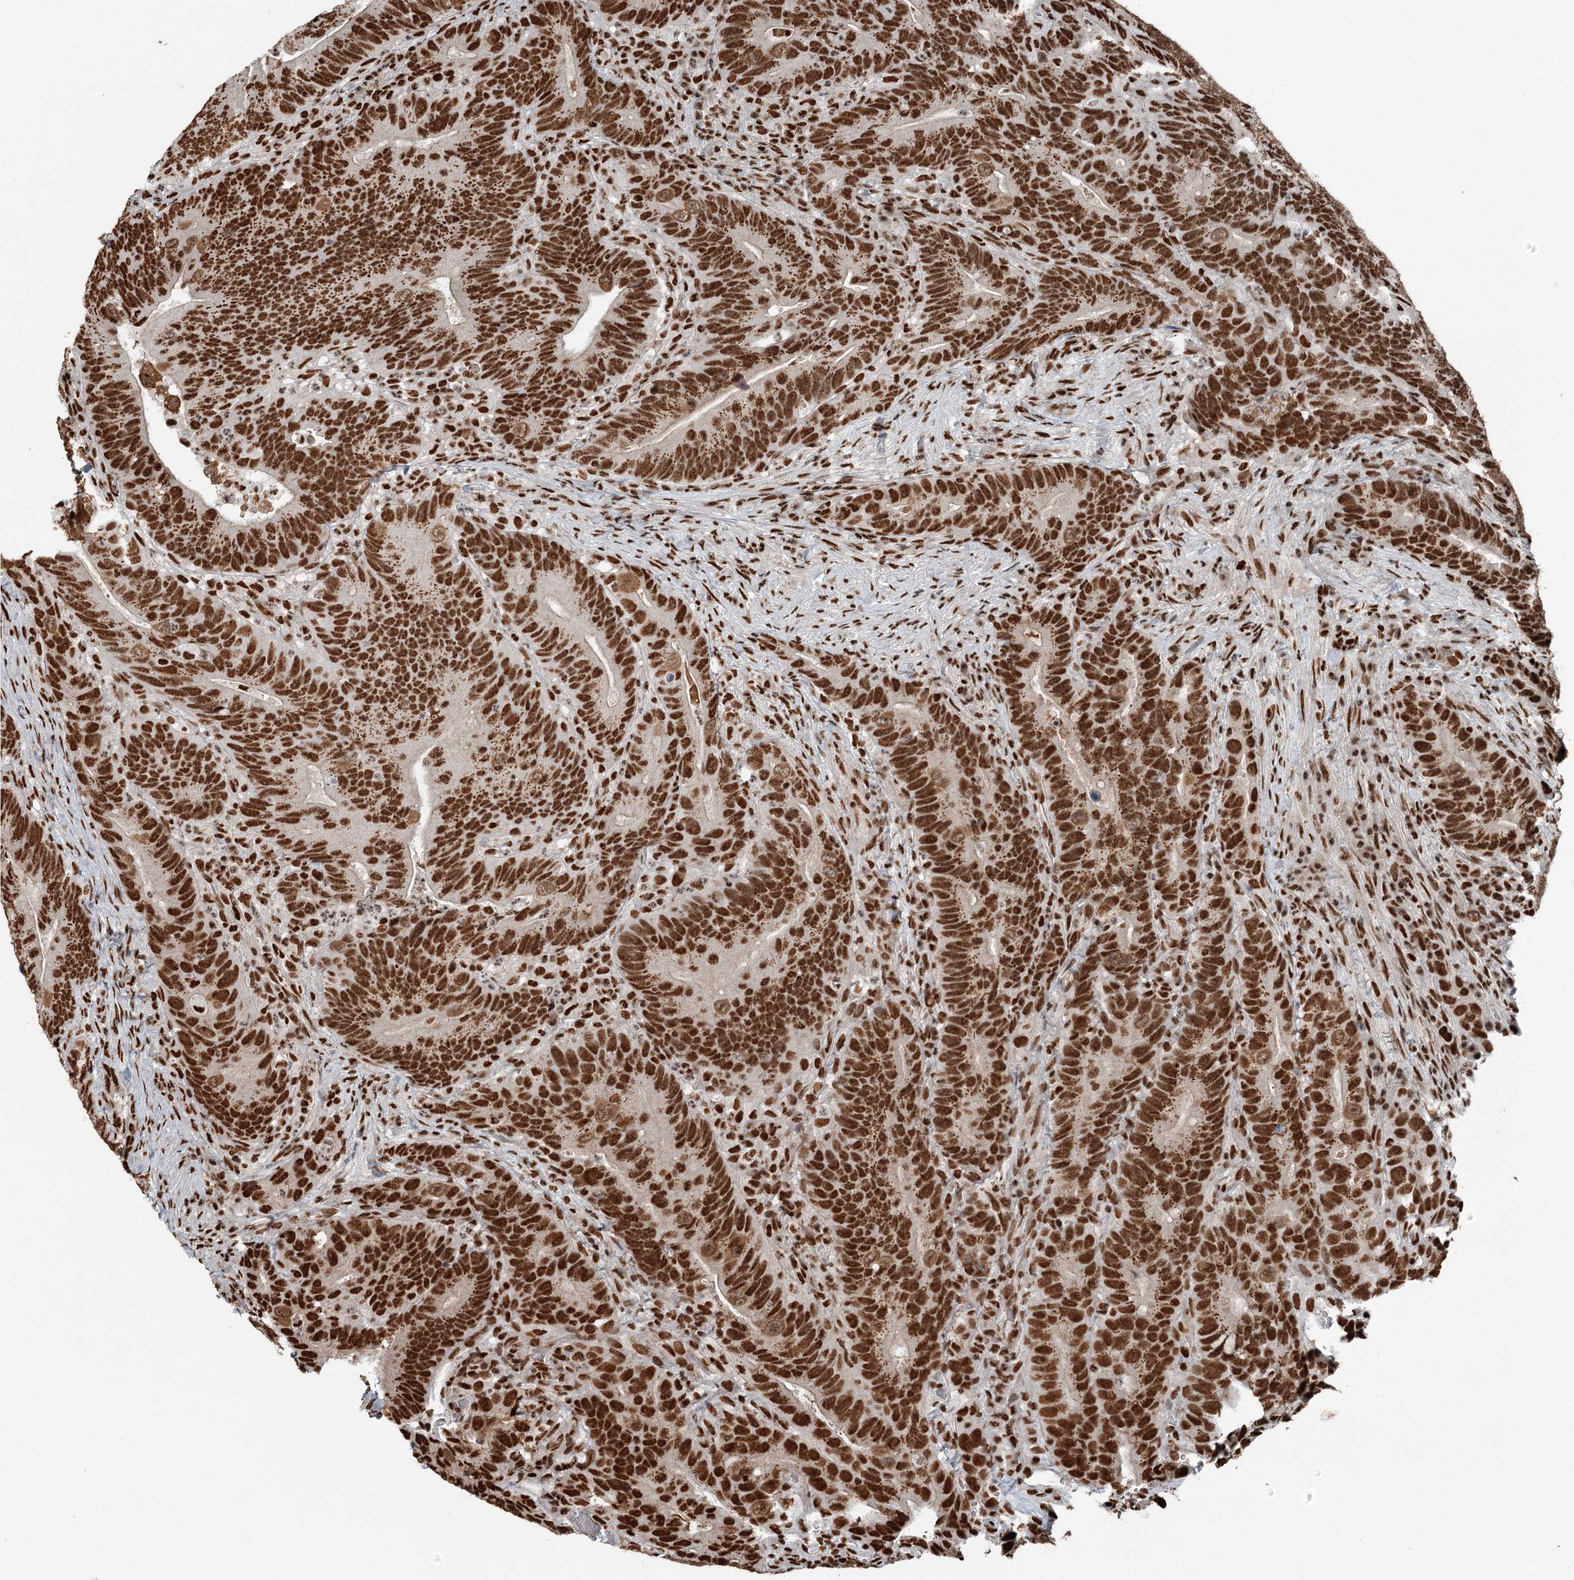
{"staining": {"intensity": "strong", "quantity": ">75%", "location": "nuclear"}, "tissue": "colorectal cancer", "cell_type": "Tumor cells", "image_type": "cancer", "snomed": [{"axis": "morphology", "description": "Adenocarcinoma, NOS"}, {"axis": "topography", "description": "Colon"}], "caption": "High-power microscopy captured an immunohistochemistry histopathology image of colorectal adenocarcinoma, revealing strong nuclear staining in about >75% of tumor cells. Nuclei are stained in blue.", "gene": "RBBP7", "patient": {"sex": "female", "age": 66}}